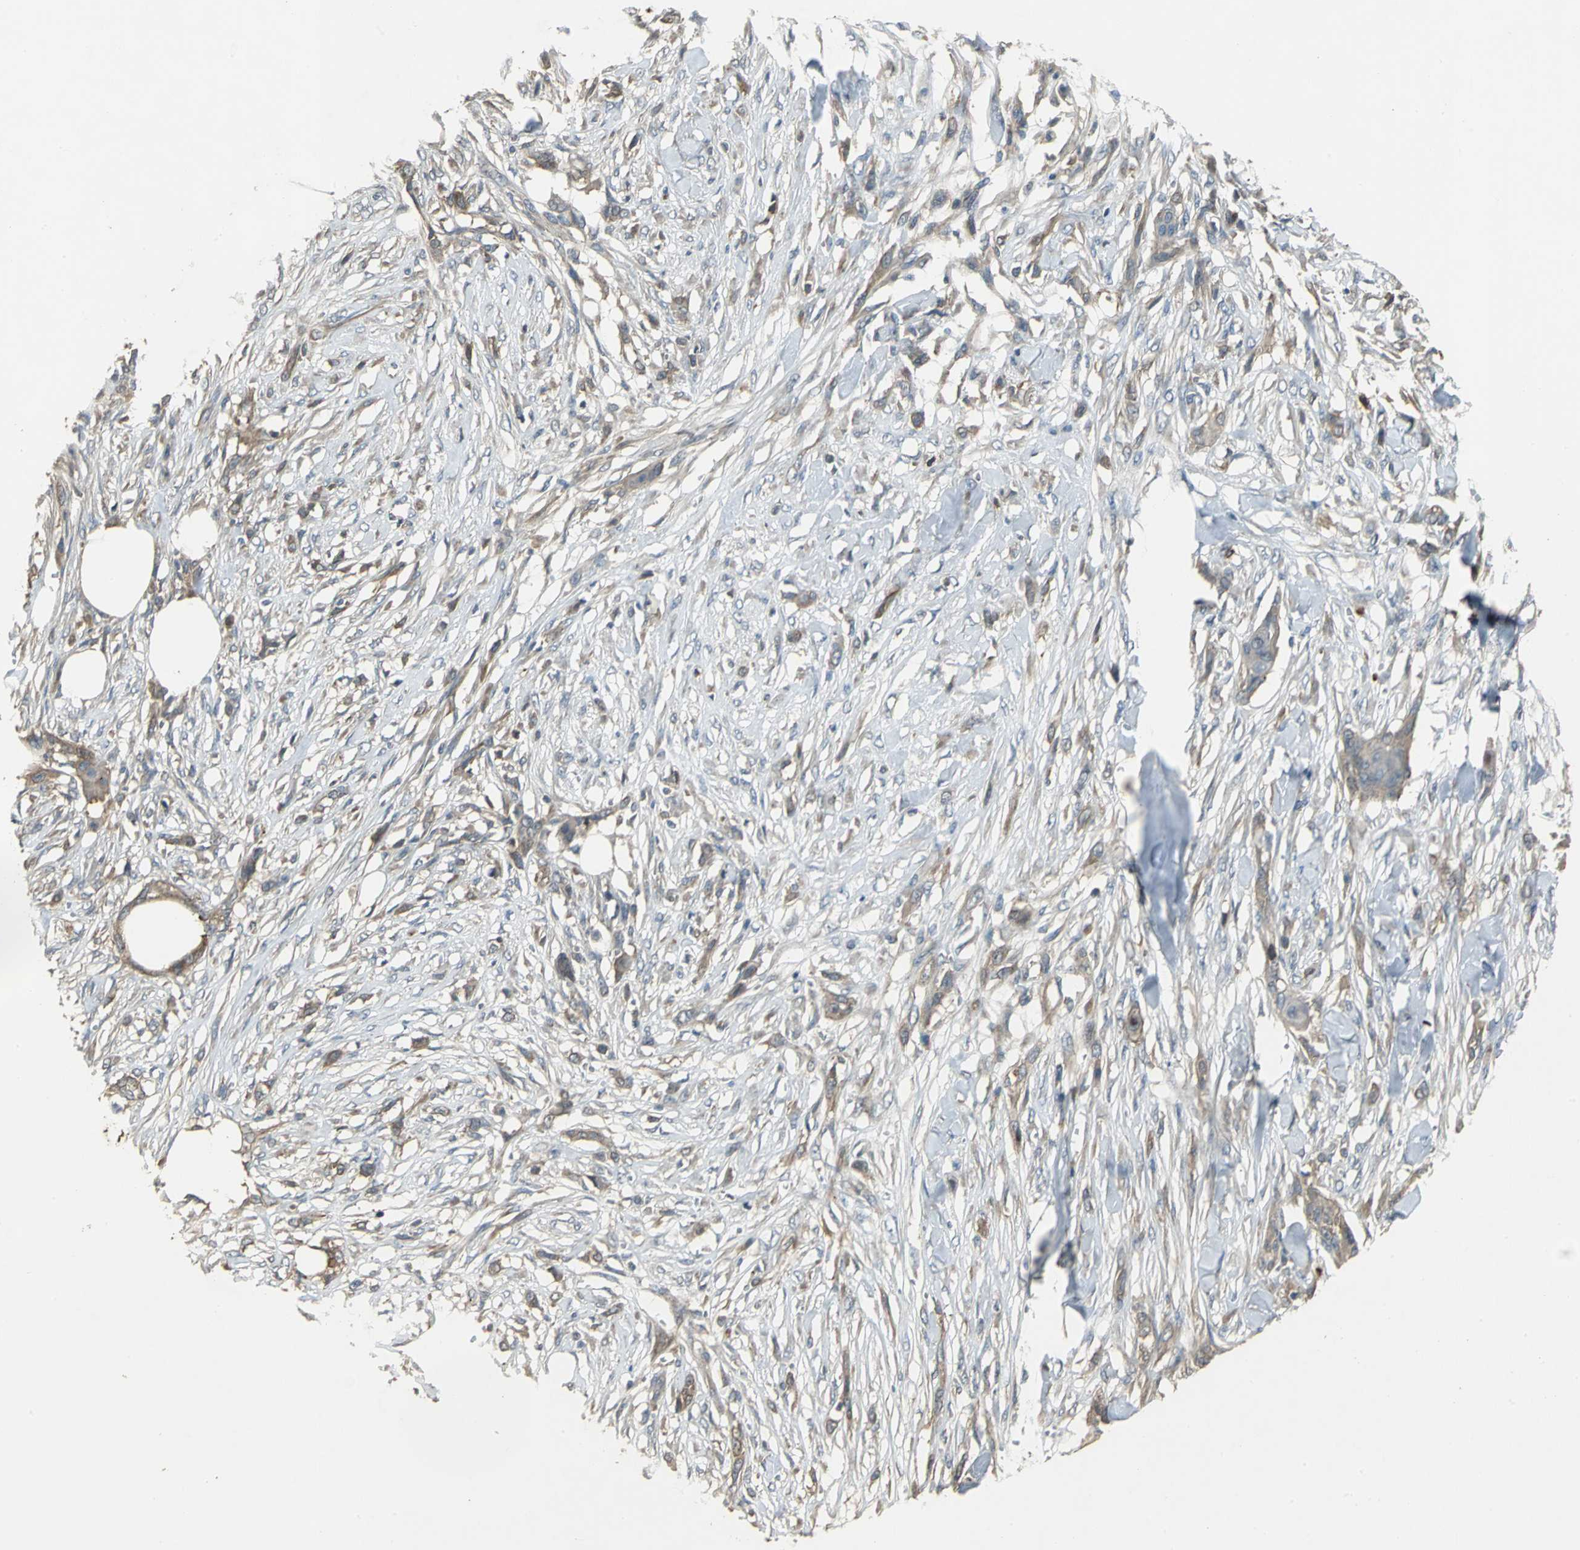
{"staining": {"intensity": "moderate", "quantity": ">75%", "location": "cytoplasmic/membranous"}, "tissue": "skin cancer", "cell_type": "Tumor cells", "image_type": "cancer", "snomed": [{"axis": "morphology", "description": "Normal tissue, NOS"}, {"axis": "morphology", "description": "Squamous cell carcinoma, NOS"}, {"axis": "topography", "description": "Skin"}], "caption": "Immunohistochemical staining of human squamous cell carcinoma (skin) demonstrates medium levels of moderate cytoplasmic/membranous protein positivity in approximately >75% of tumor cells.", "gene": "MET", "patient": {"sex": "female", "age": 59}}